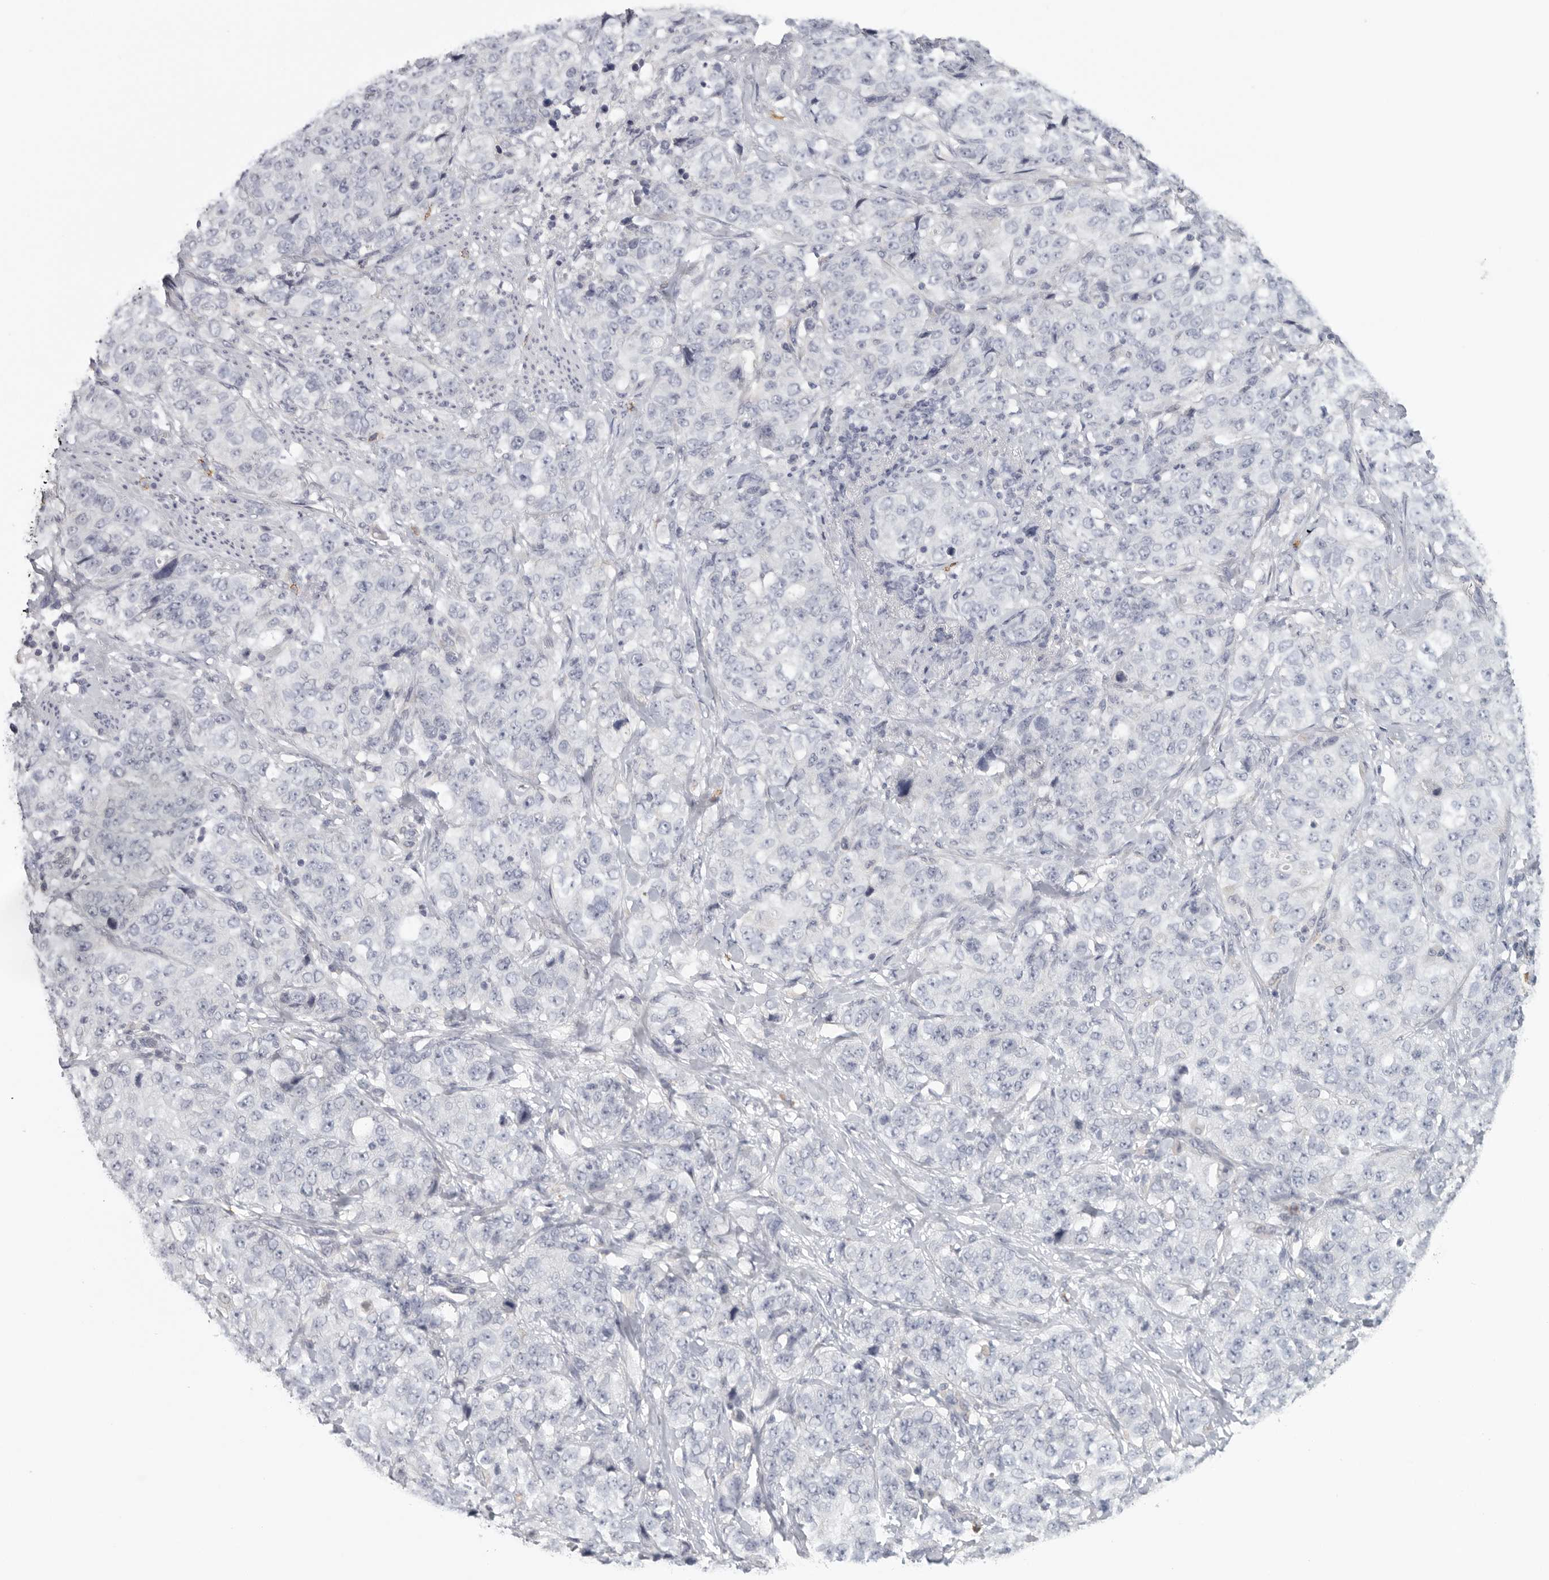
{"staining": {"intensity": "negative", "quantity": "none", "location": "none"}, "tissue": "stomach cancer", "cell_type": "Tumor cells", "image_type": "cancer", "snomed": [{"axis": "morphology", "description": "Adenocarcinoma, NOS"}, {"axis": "topography", "description": "Stomach"}], "caption": "Human stomach cancer stained for a protein using IHC reveals no positivity in tumor cells.", "gene": "DNAJC11", "patient": {"sex": "male", "age": 48}}